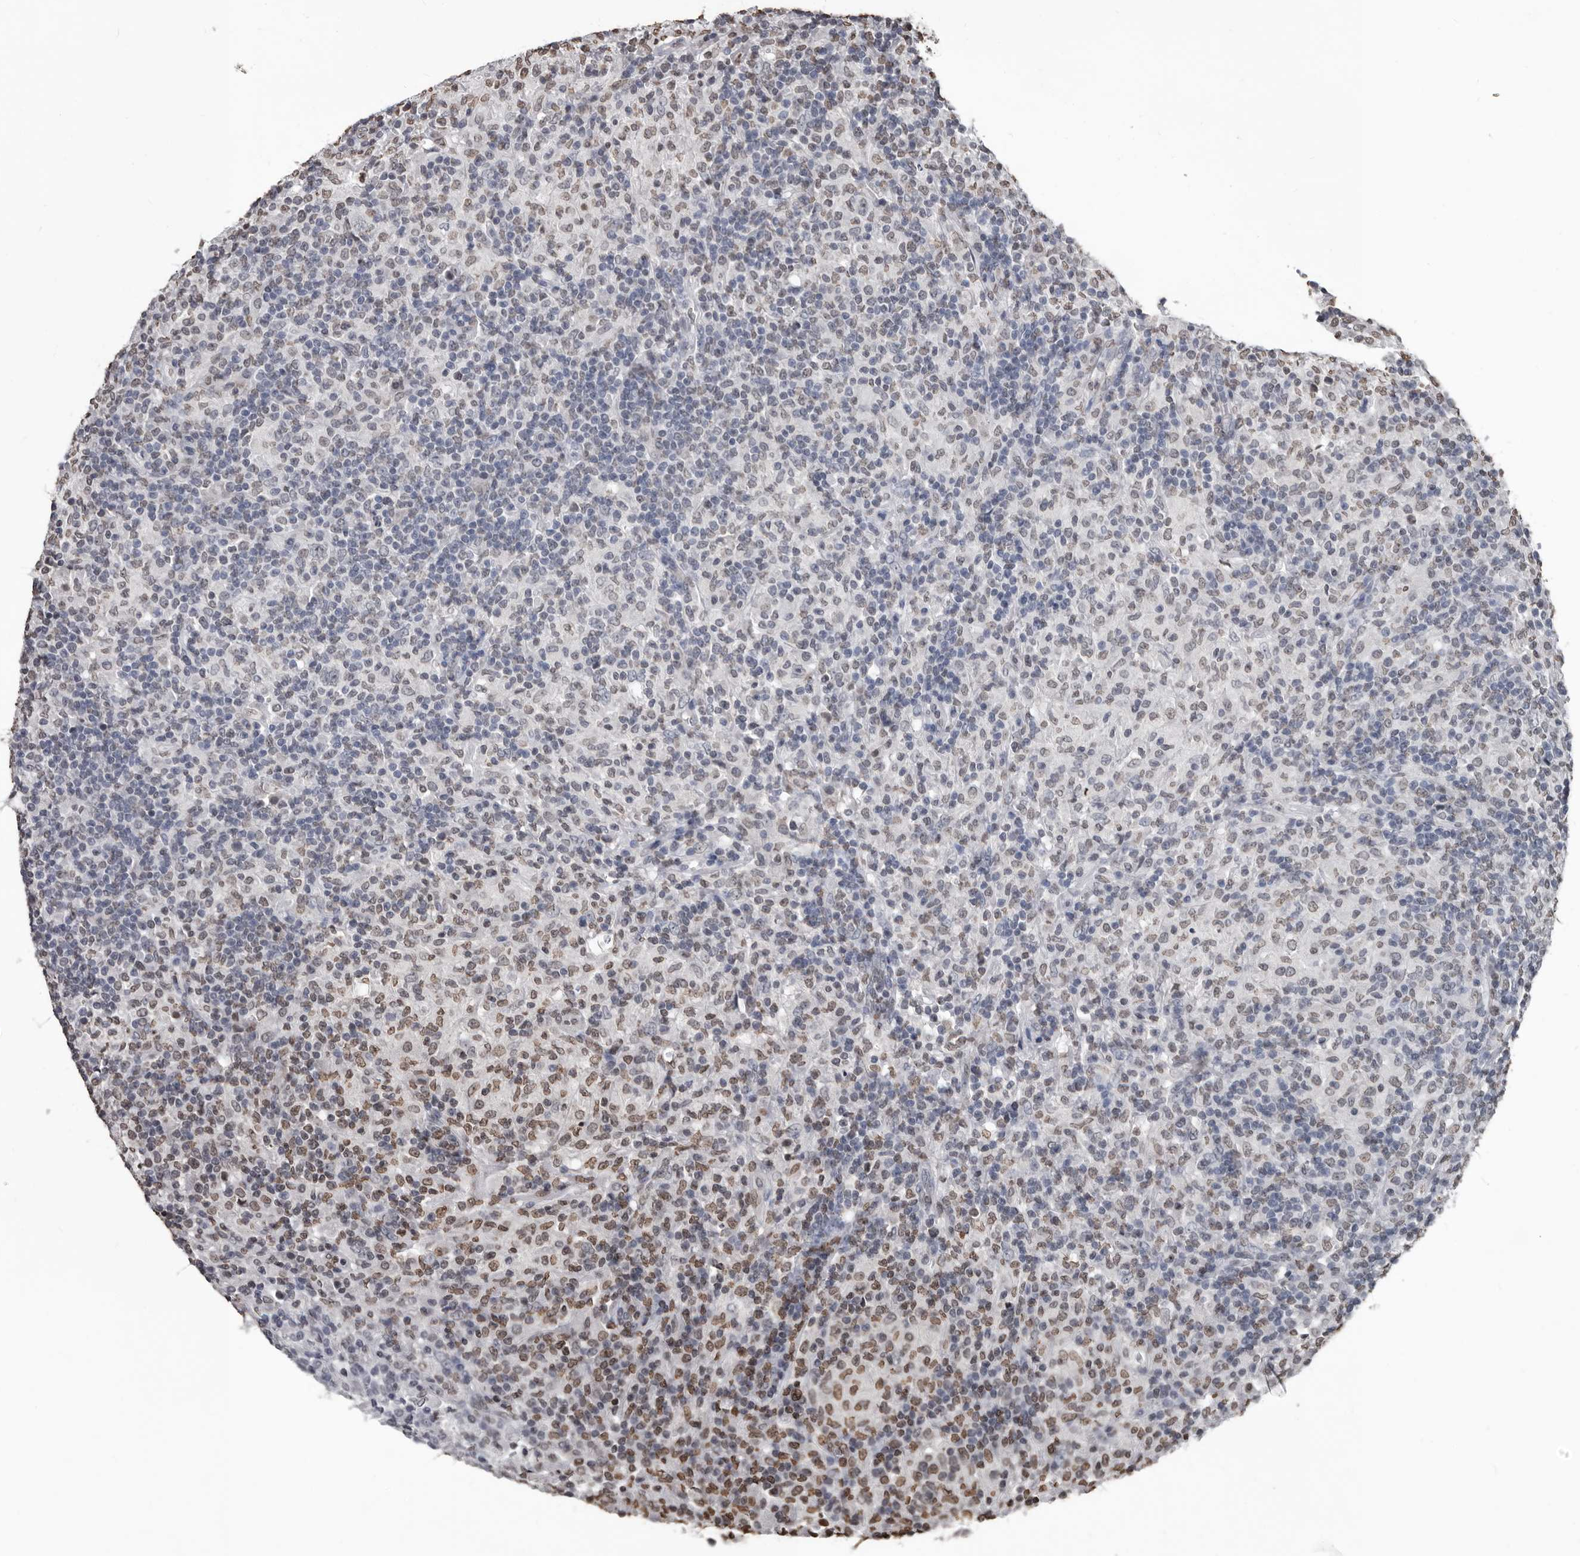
{"staining": {"intensity": "negative", "quantity": "none", "location": "none"}, "tissue": "lymphoma", "cell_type": "Tumor cells", "image_type": "cancer", "snomed": [{"axis": "morphology", "description": "Hodgkin's disease, NOS"}, {"axis": "topography", "description": "Lymph node"}], "caption": "Immunohistochemistry histopathology image of neoplastic tissue: lymphoma stained with DAB (3,3'-diaminobenzidine) displays no significant protein expression in tumor cells. (Immunohistochemistry, brightfield microscopy, high magnification).", "gene": "AHR", "patient": {"sex": "male", "age": 70}}